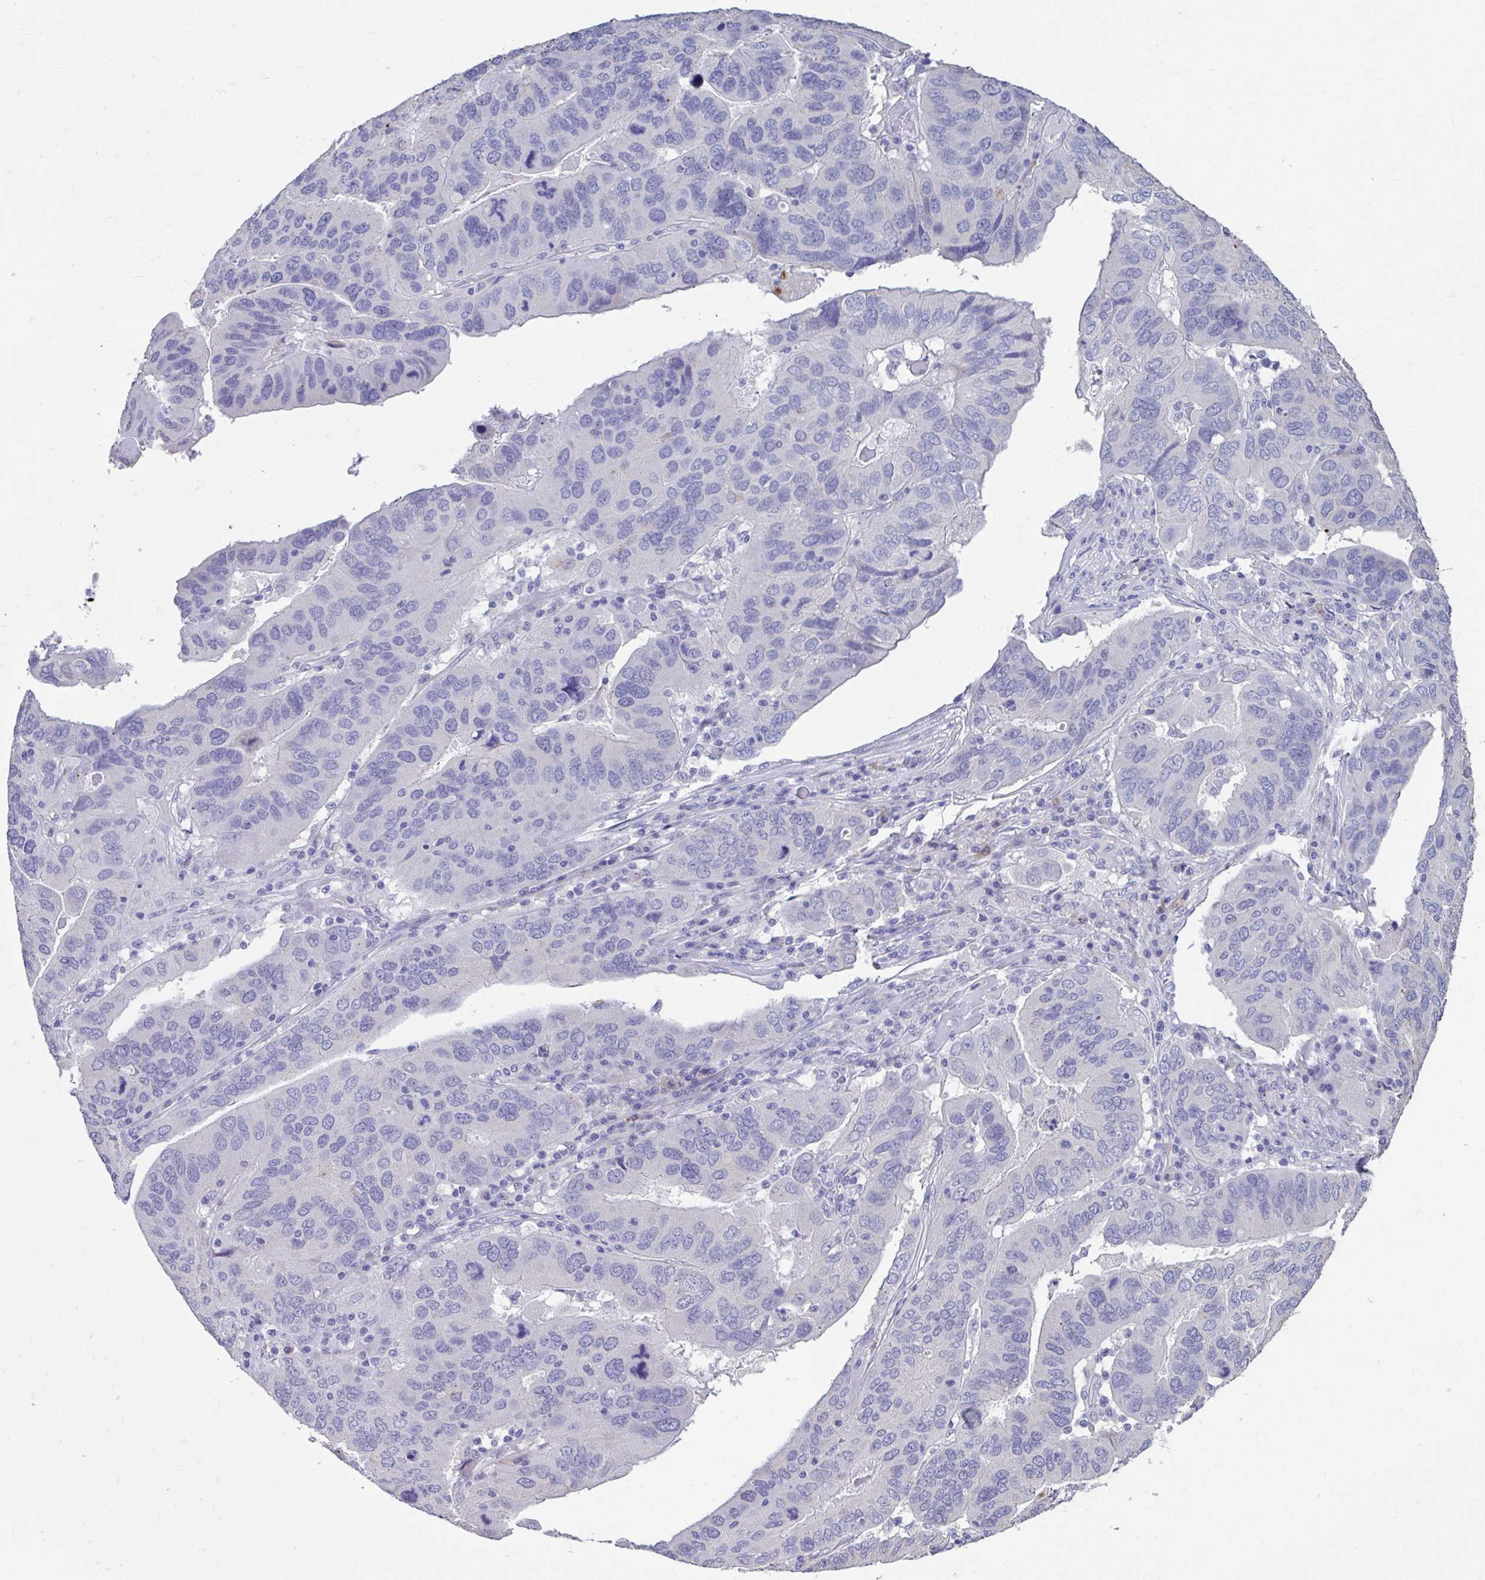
{"staining": {"intensity": "negative", "quantity": "none", "location": "none"}, "tissue": "ovarian cancer", "cell_type": "Tumor cells", "image_type": "cancer", "snomed": [{"axis": "morphology", "description": "Cystadenocarcinoma, serous, NOS"}, {"axis": "topography", "description": "Ovary"}], "caption": "Immunohistochemistry photomicrograph of neoplastic tissue: human serous cystadenocarcinoma (ovarian) stained with DAB (3,3'-diaminobenzidine) shows no significant protein staining in tumor cells.", "gene": "GPR162", "patient": {"sex": "female", "age": 79}}